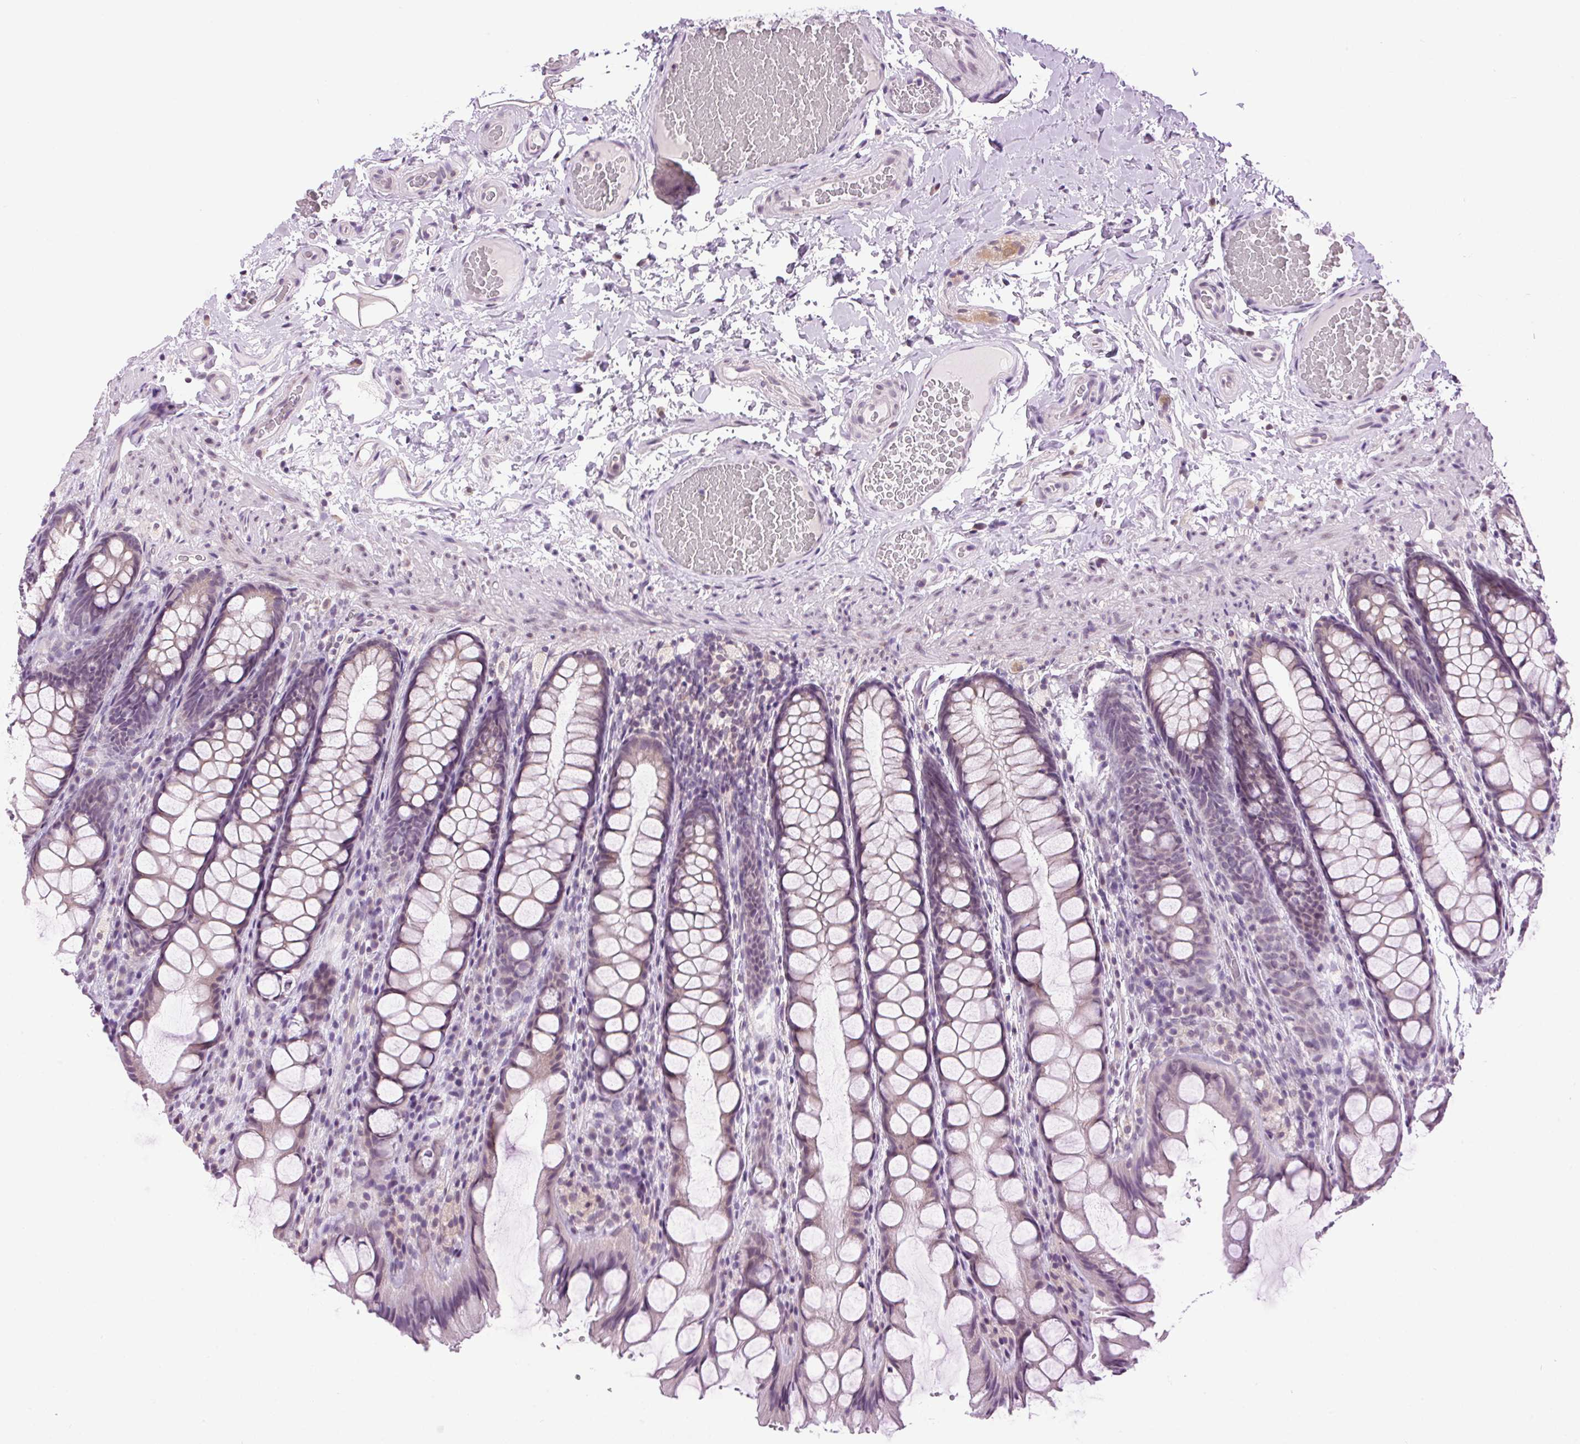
{"staining": {"intensity": "negative", "quantity": "none", "location": "none"}, "tissue": "colon", "cell_type": "Endothelial cells", "image_type": "normal", "snomed": [{"axis": "morphology", "description": "Normal tissue, NOS"}, {"axis": "topography", "description": "Colon"}], "caption": "Micrograph shows no significant protein expression in endothelial cells of normal colon. (Brightfield microscopy of DAB (3,3'-diaminobenzidine) immunohistochemistry (IHC) at high magnification).", "gene": "SMIM13", "patient": {"sex": "male", "age": 47}}